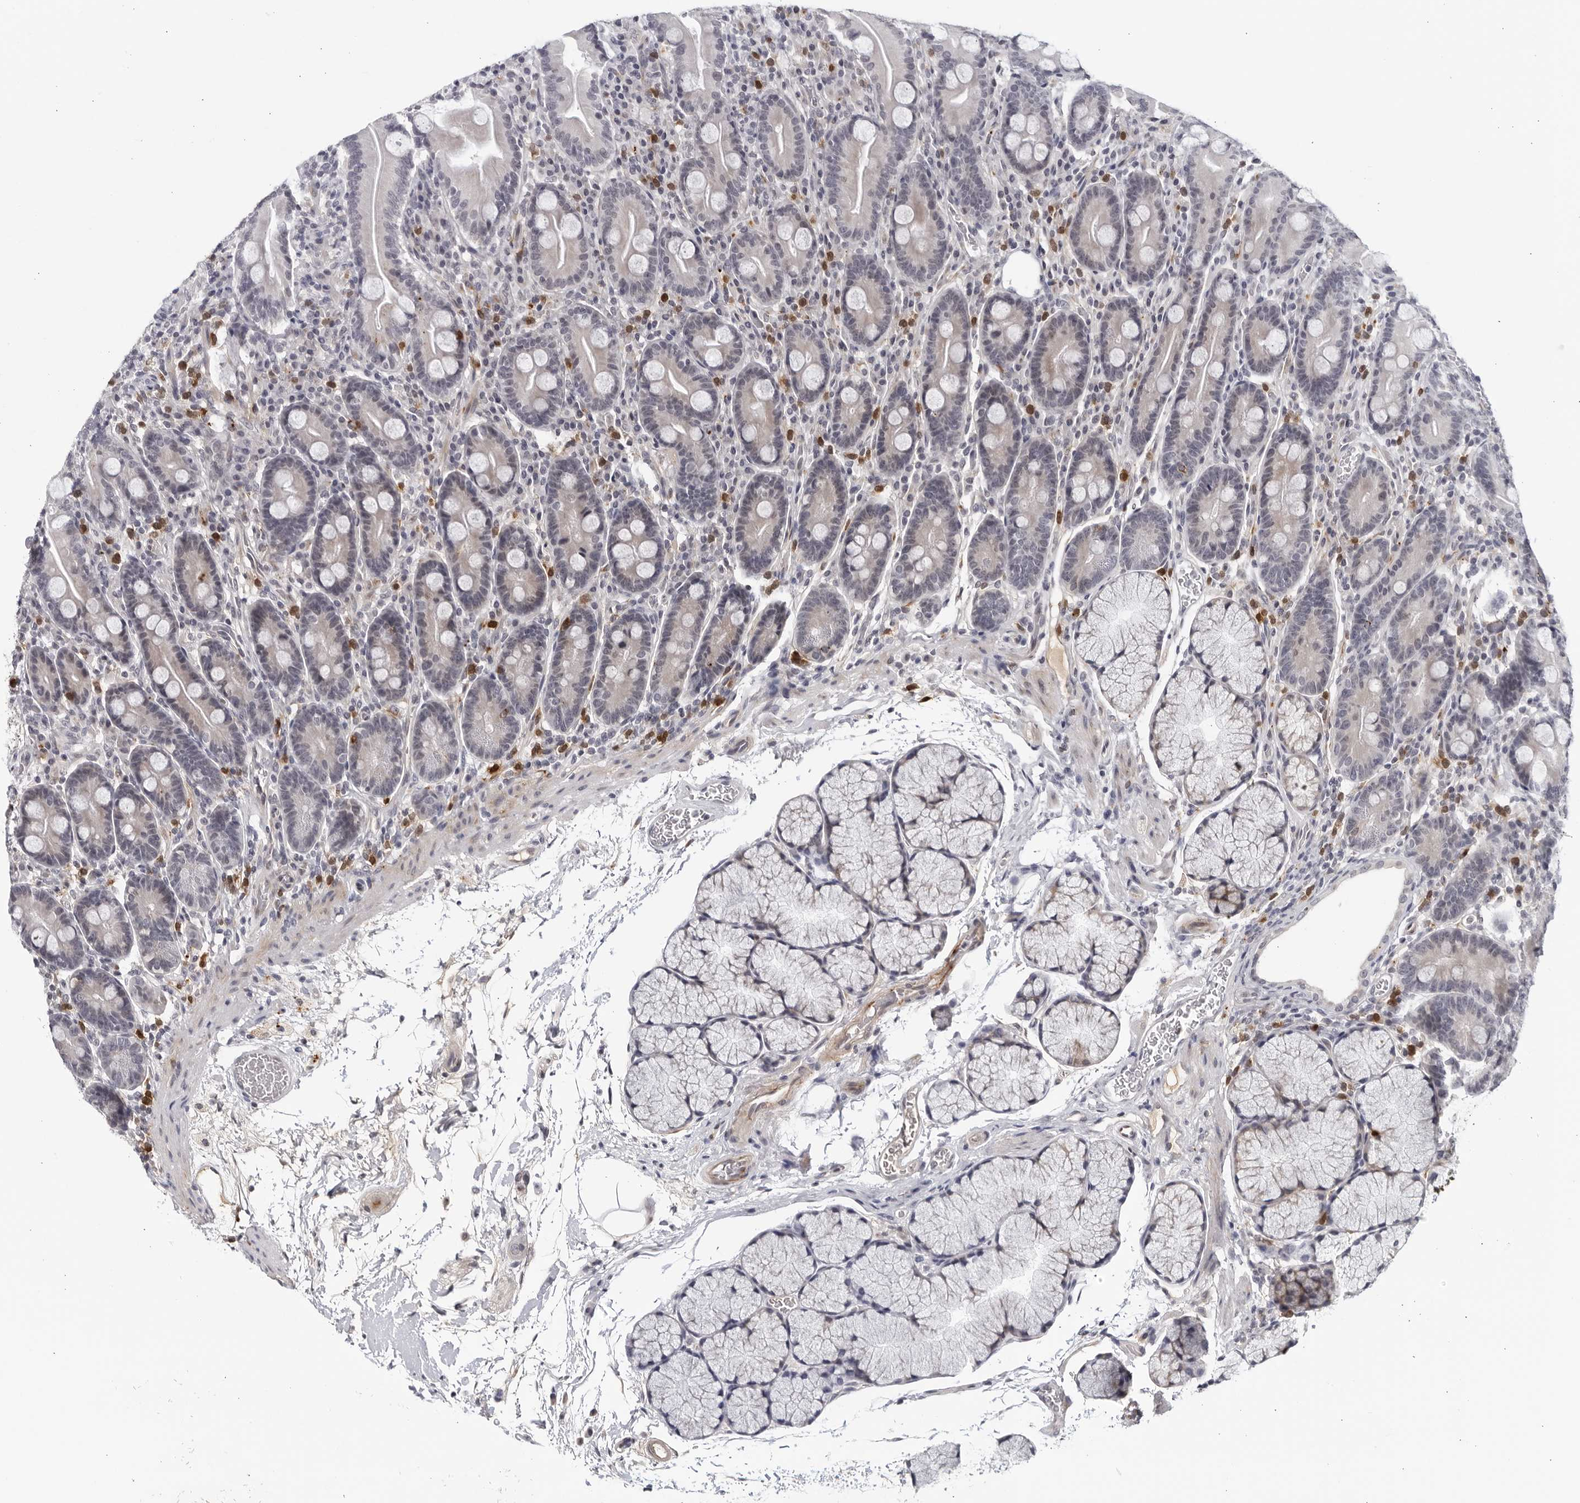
{"staining": {"intensity": "moderate", "quantity": "<25%", "location": "cytoplasmic/membranous"}, "tissue": "duodenum", "cell_type": "Glandular cells", "image_type": "normal", "snomed": [{"axis": "morphology", "description": "Normal tissue, NOS"}, {"axis": "topography", "description": "Duodenum"}], "caption": "Immunohistochemistry image of normal human duodenum stained for a protein (brown), which shows low levels of moderate cytoplasmic/membranous positivity in approximately <25% of glandular cells.", "gene": "STRADB", "patient": {"sex": "male", "age": 35}}